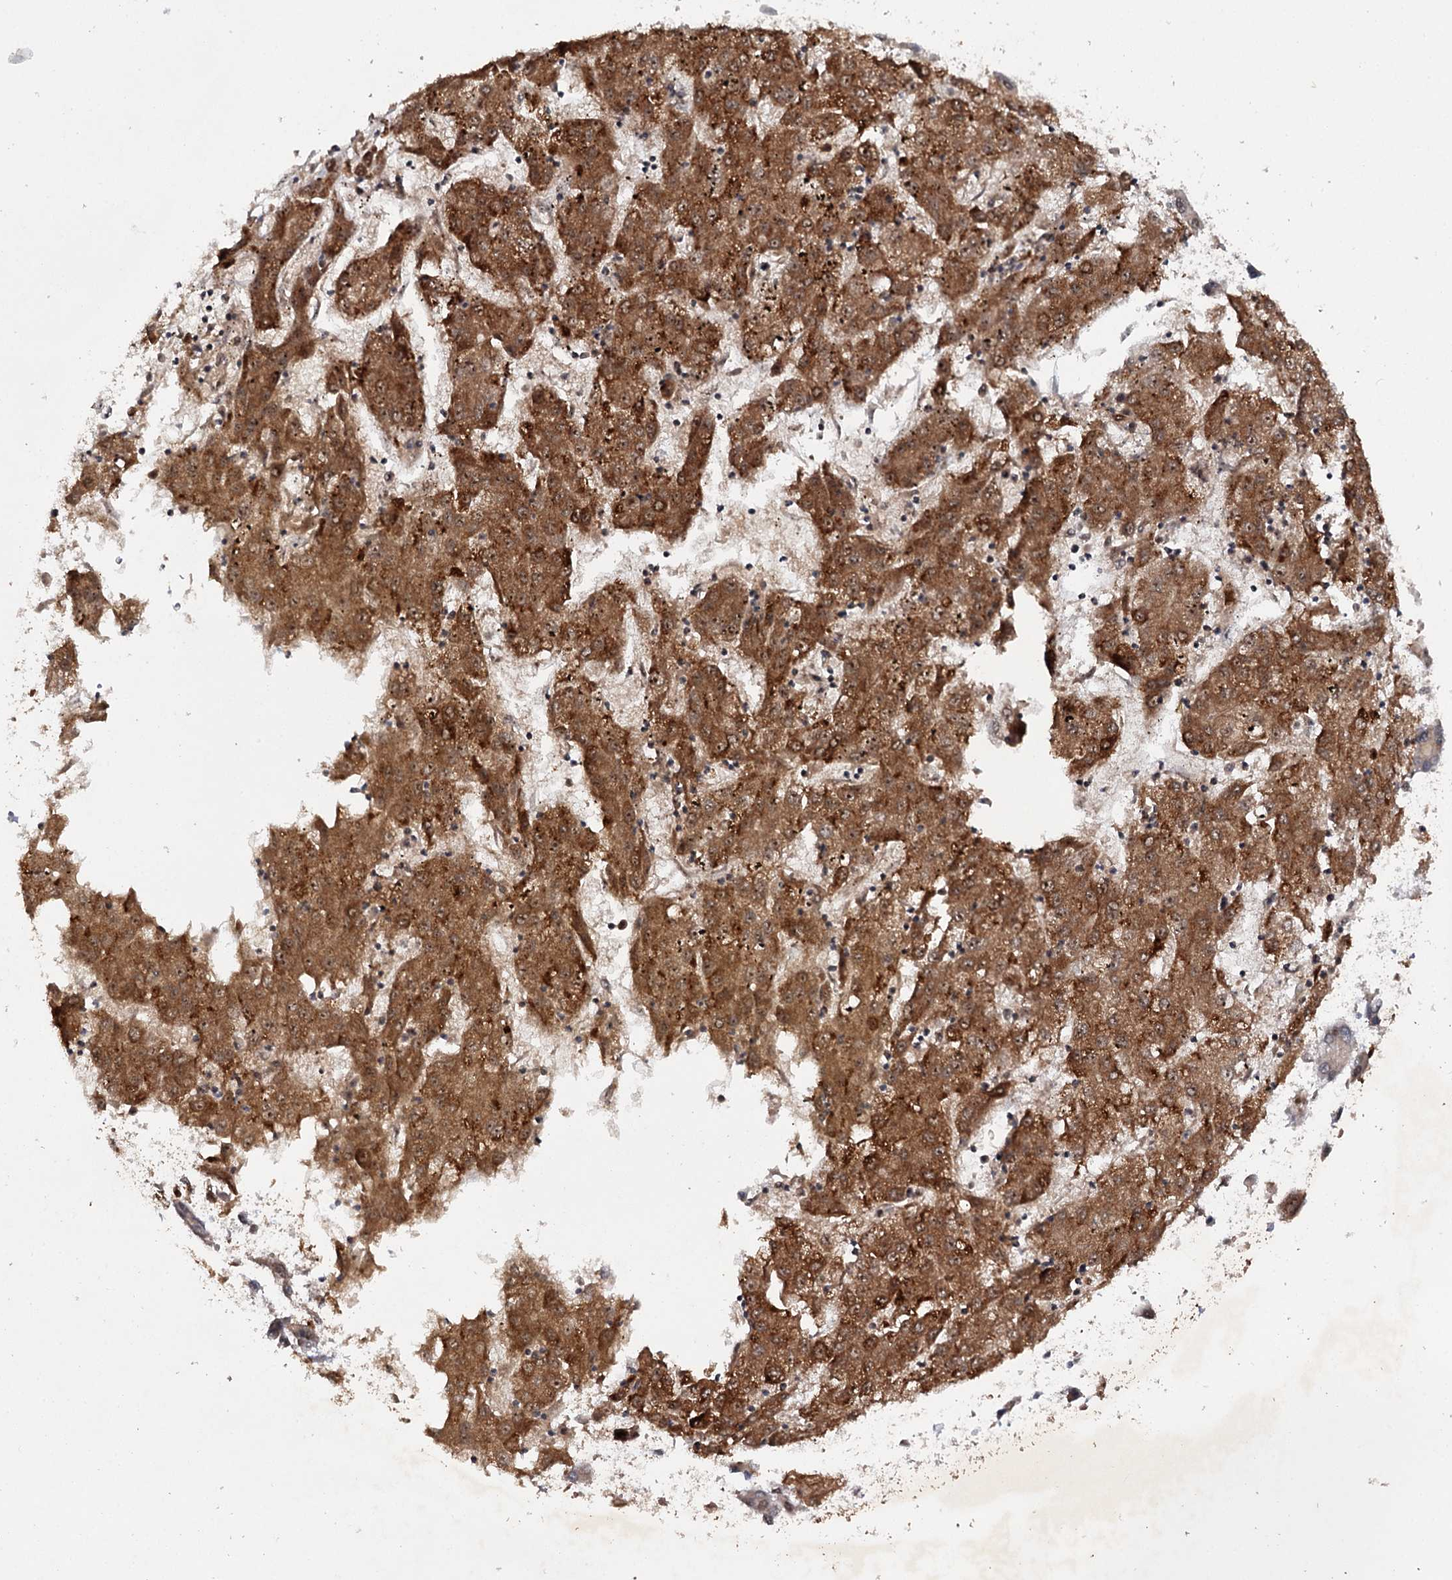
{"staining": {"intensity": "moderate", "quantity": ">75%", "location": "cytoplasmic/membranous,nuclear"}, "tissue": "liver cancer", "cell_type": "Tumor cells", "image_type": "cancer", "snomed": [{"axis": "morphology", "description": "Carcinoma, Hepatocellular, NOS"}, {"axis": "topography", "description": "Liver"}], "caption": "Immunohistochemical staining of hepatocellular carcinoma (liver) exhibits medium levels of moderate cytoplasmic/membranous and nuclear protein staining in about >75% of tumor cells. (DAB (3,3'-diaminobenzidine) = brown stain, brightfield microscopy at high magnification).", "gene": "BUD13", "patient": {"sex": "male", "age": 72}}